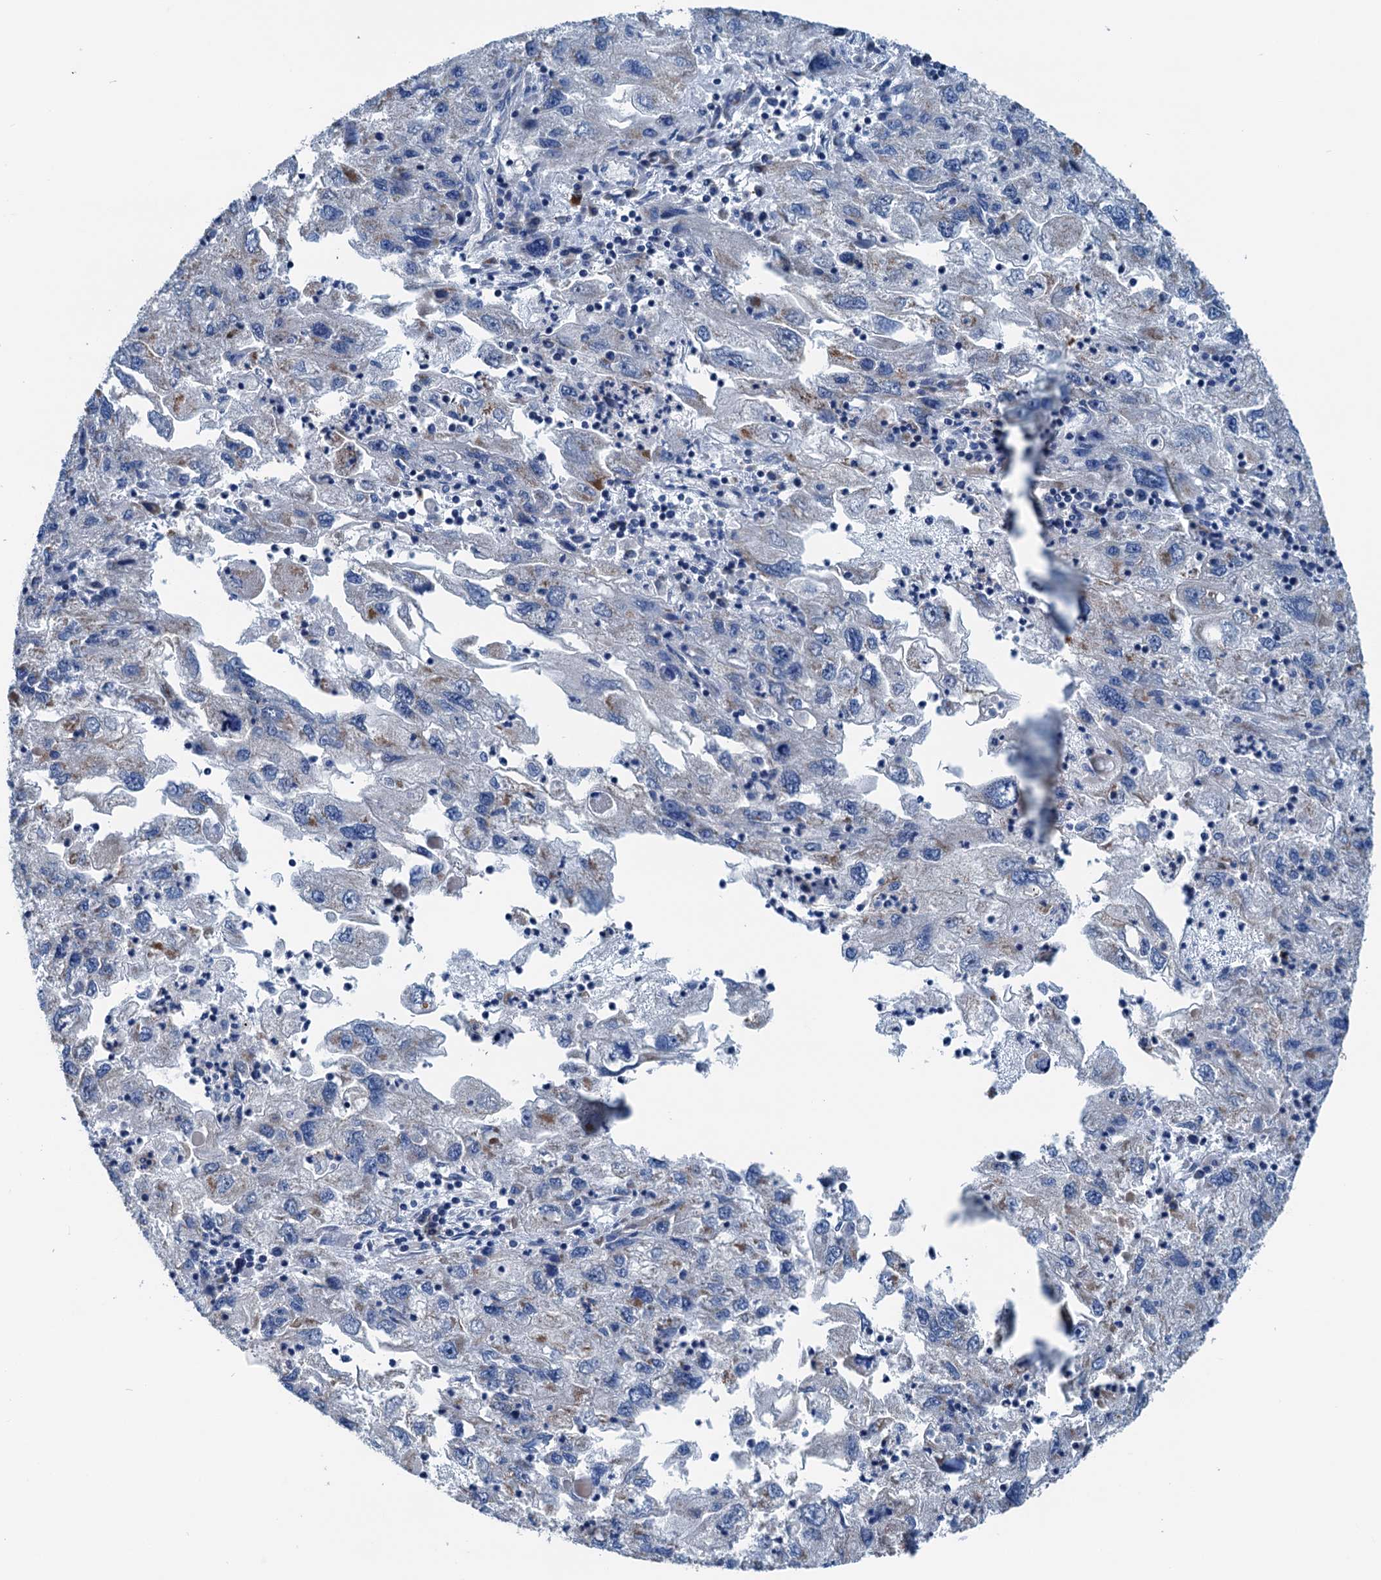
{"staining": {"intensity": "weak", "quantity": "<25%", "location": "cytoplasmic/membranous"}, "tissue": "endometrial cancer", "cell_type": "Tumor cells", "image_type": "cancer", "snomed": [{"axis": "morphology", "description": "Adenocarcinoma, NOS"}, {"axis": "topography", "description": "Endometrium"}], "caption": "Micrograph shows no significant protein staining in tumor cells of endometrial cancer.", "gene": "ELAC1", "patient": {"sex": "female", "age": 49}}